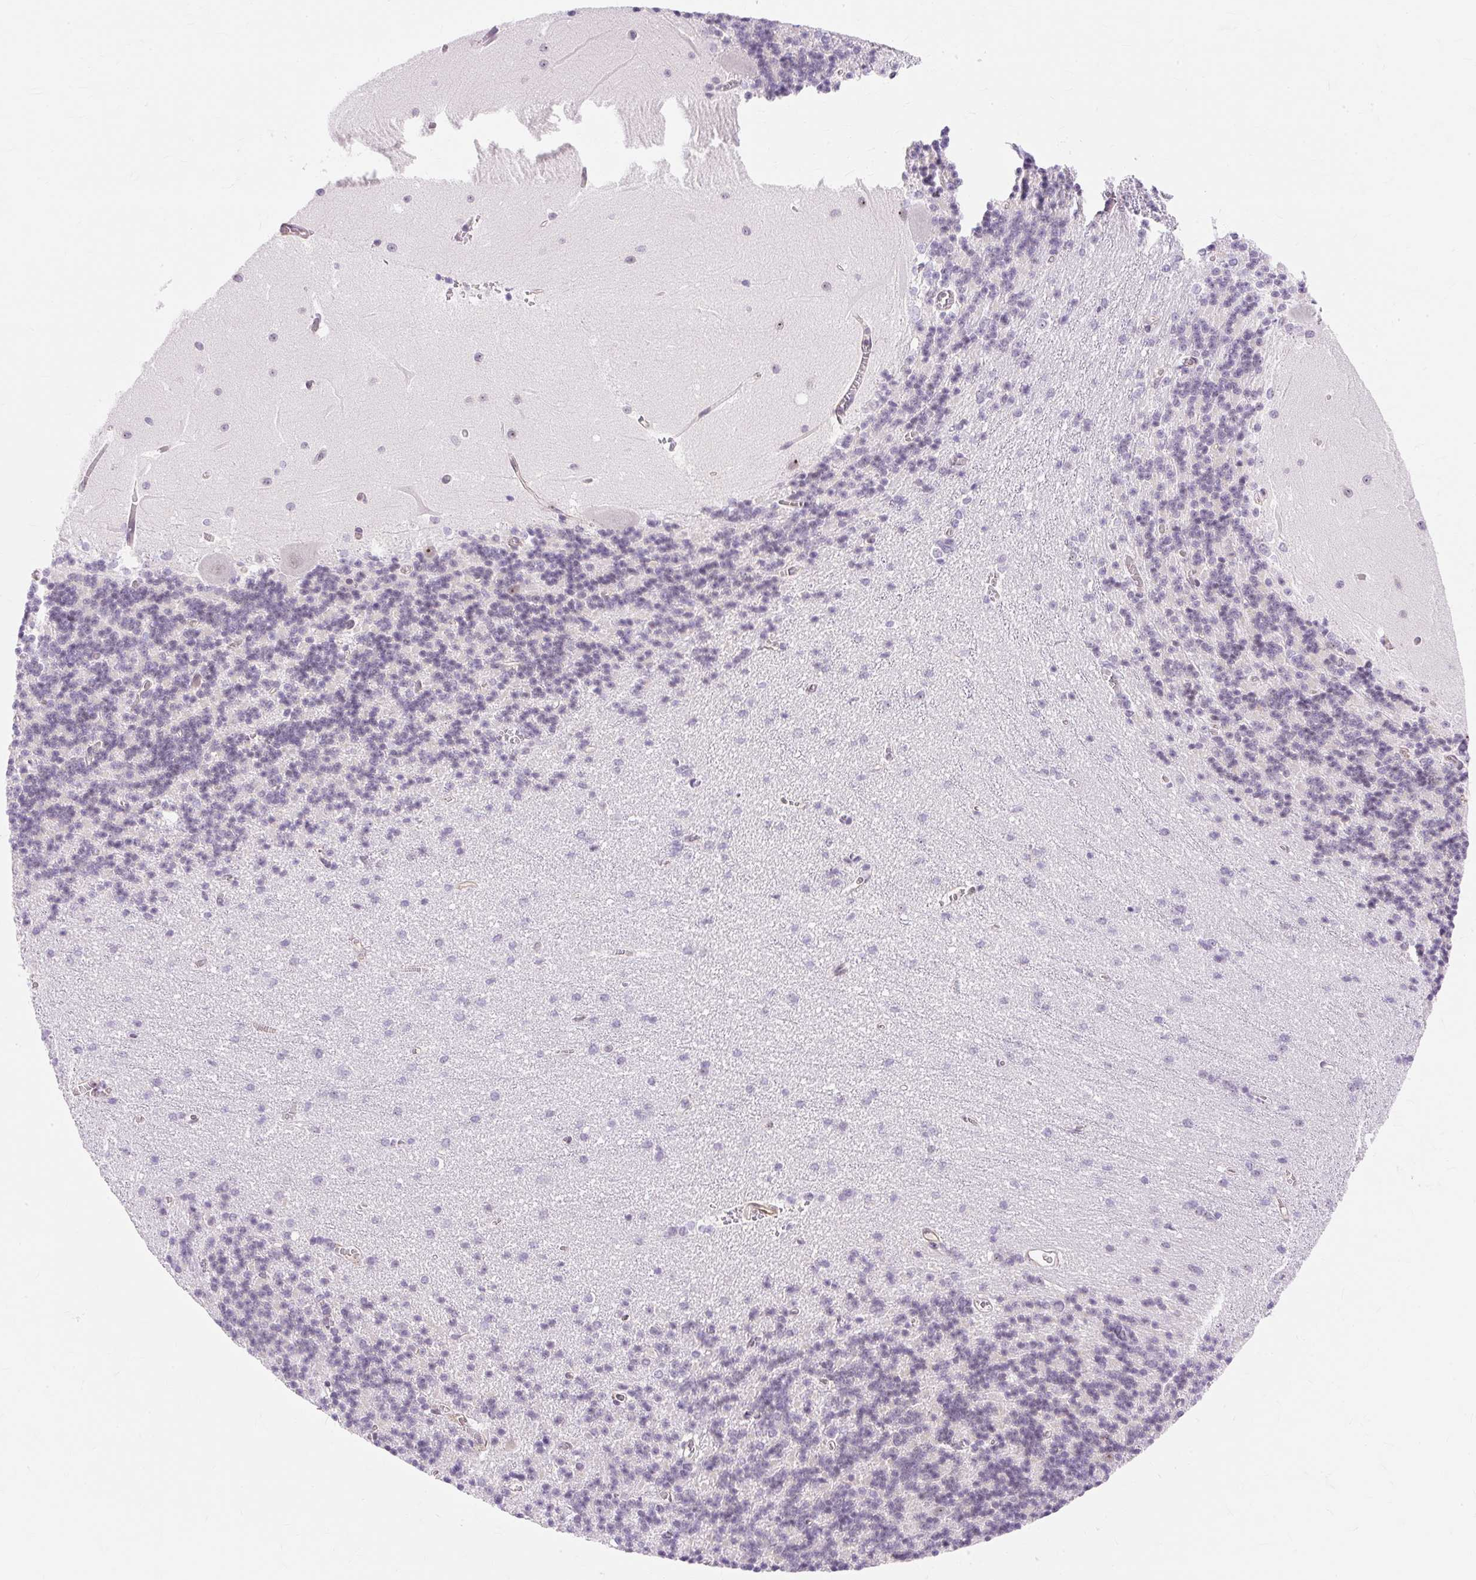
{"staining": {"intensity": "negative", "quantity": "none", "location": "none"}, "tissue": "cerebellum", "cell_type": "Cells in granular layer", "image_type": "normal", "snomed": [{"axis": "morphology", "description": "Normal tissue, NOS"}, {"axis": "topography", "description": "Cerebellum"}], "caption": "High power microscopy histopathology image of an immunohistochemistry histopathology image of unremarkable cerebellum, revealing no significant expression in cells in granular layer.", "gene": "OBP2A", "patient": {"sex": "male", "age": 37}}